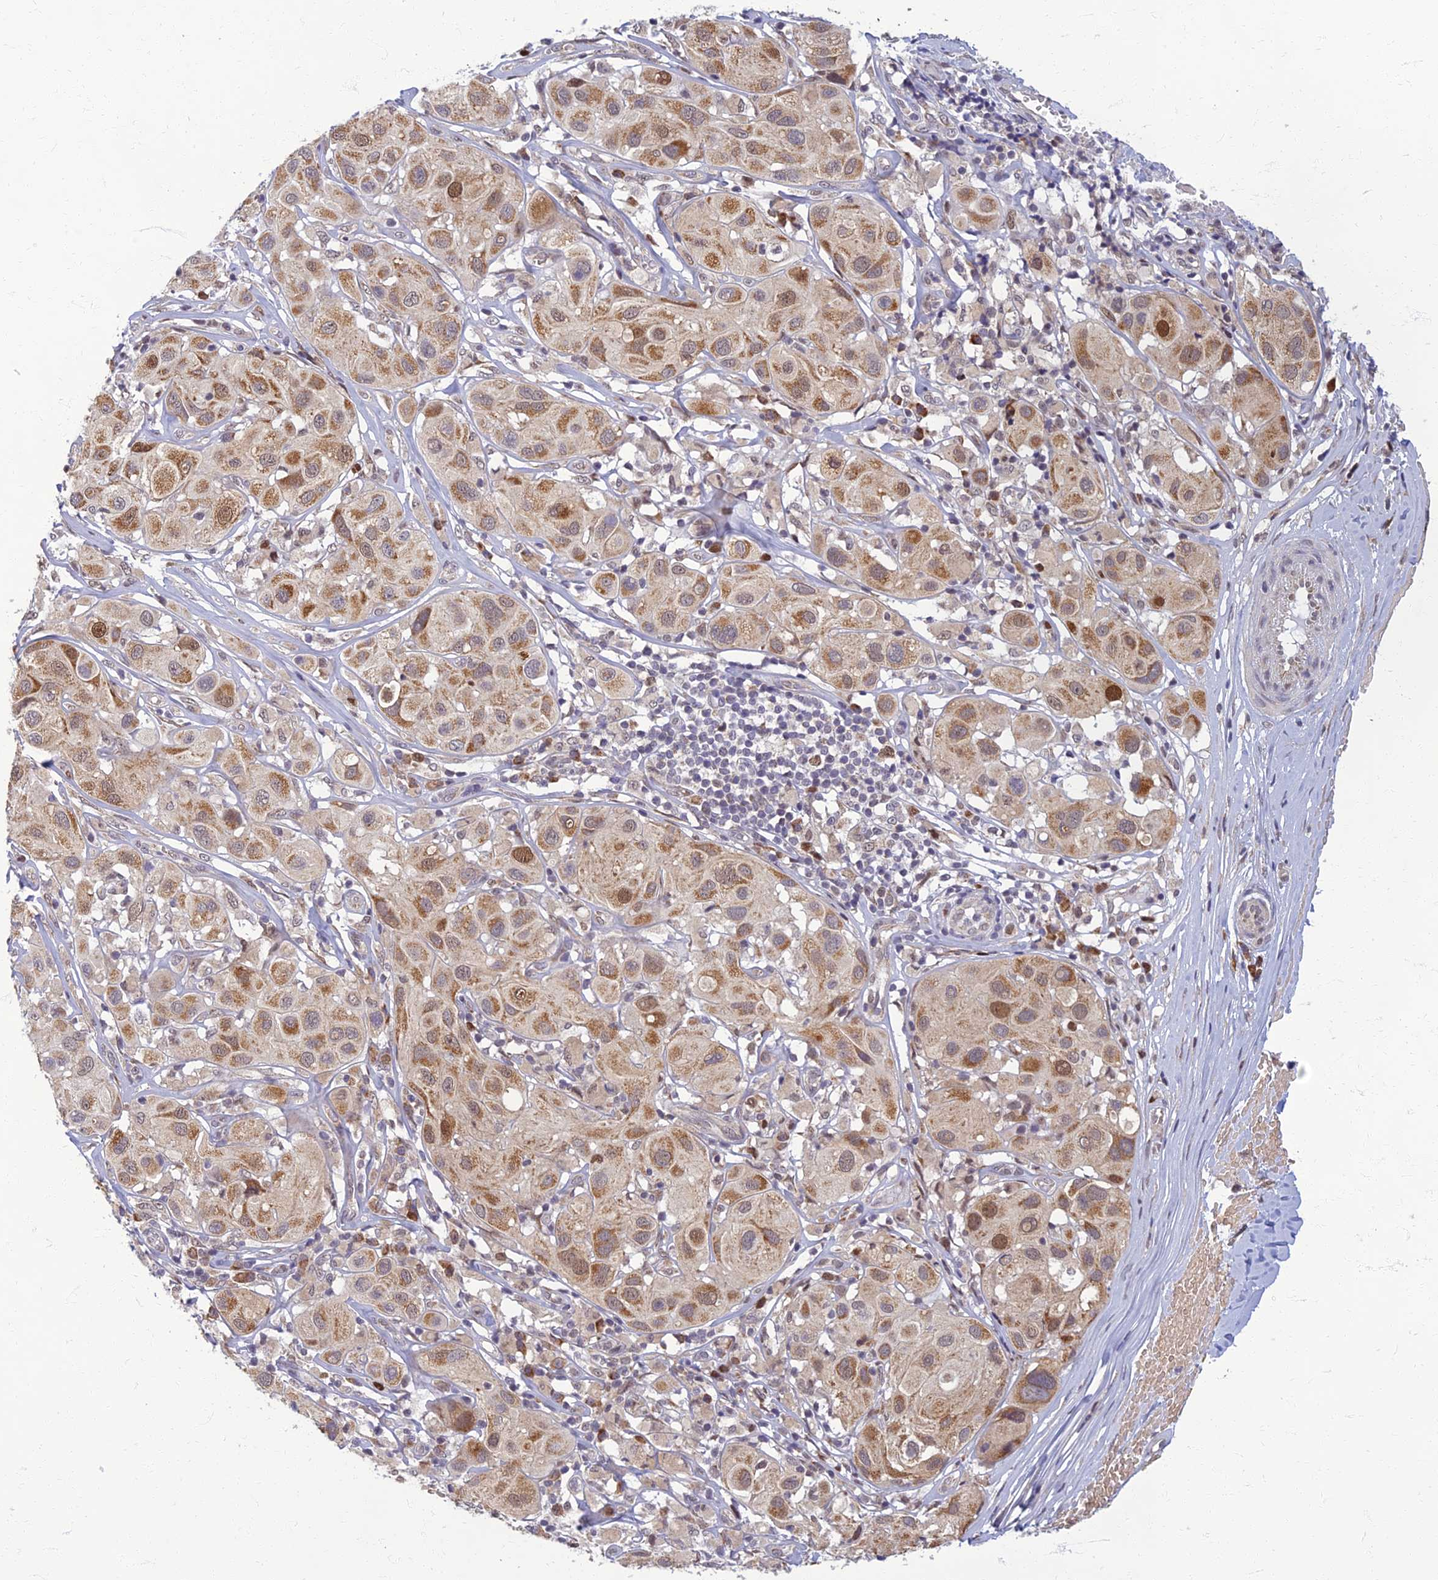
{"staining": {"intensity": "moderate", "quantity": ">75%", "location": "cytoplasmic/membranous,nuclear"}, "tissue": "melanoma", "cell_type": "Tumor cells", "image_type": "cancer", "snomed": [{"axis": "morphology", "description": "Malignant melanoma, Metastatic site"}, {"axis": "topography", "description": "Skin"}], "caption": "Immunohistochemical staining of melanoma displays moderate cytoplasmic/membranous and nuclear protein expression in about >75% of tumor cells.", "gene": "EARS2", "patient": {"sex": "male", "age": 41}}